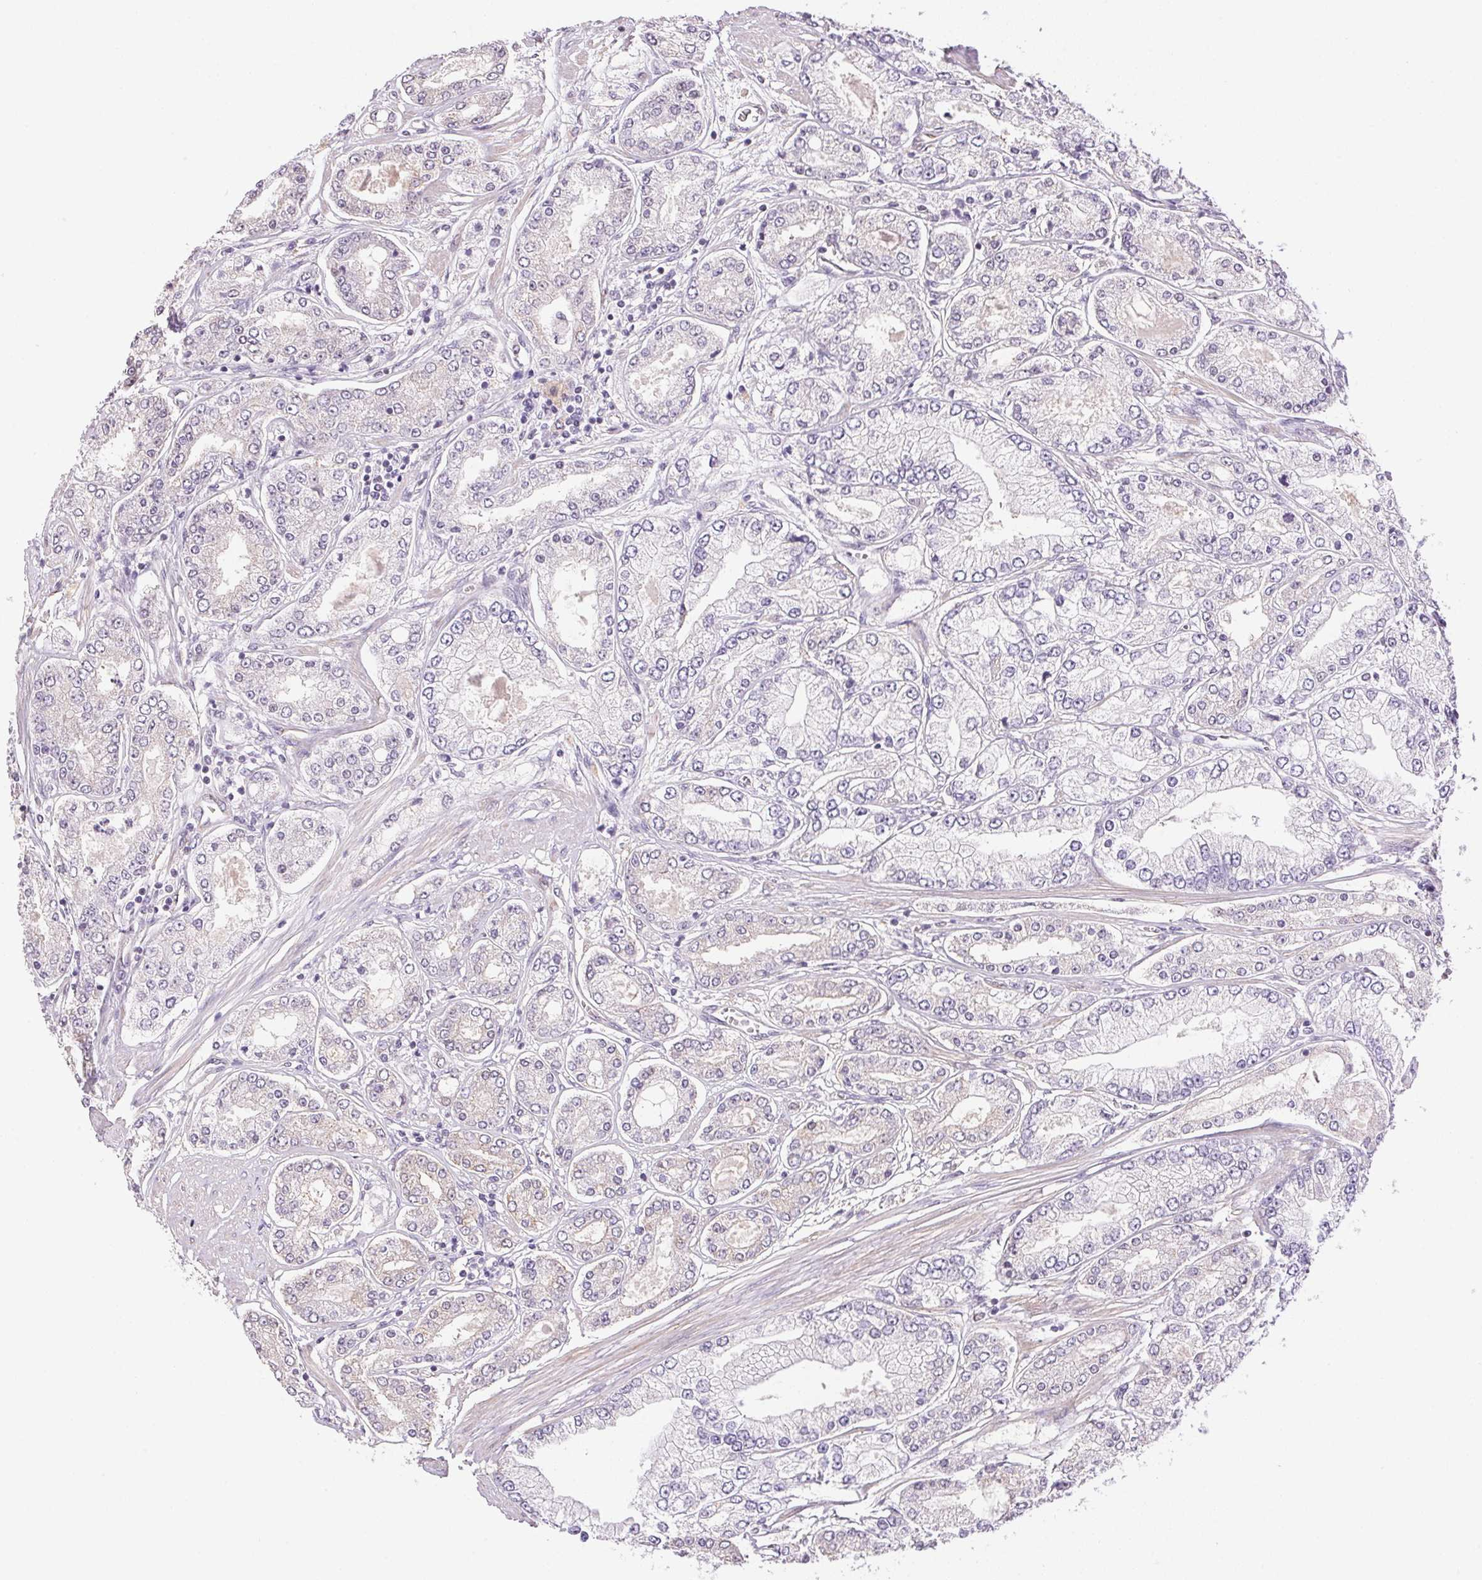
{"staining": {"intensity": "negative", "quantity": "none", "location": "none"}, "tissue": "prostate cancer", "cell_type": "Tumor cells", "image_type": "cancer", "snomed": [{"axis": "morphology", "description": "Adenocarcinoma, High grade"}, {"axis": "topography", "description": "Prostate"}], "caption": "This is an immunohistochemistry micrograph of human prostate cancer. There is no positivity in tumor cells.", "gene": "GYG2", "patient": {"sex": "male", "age": 66}}